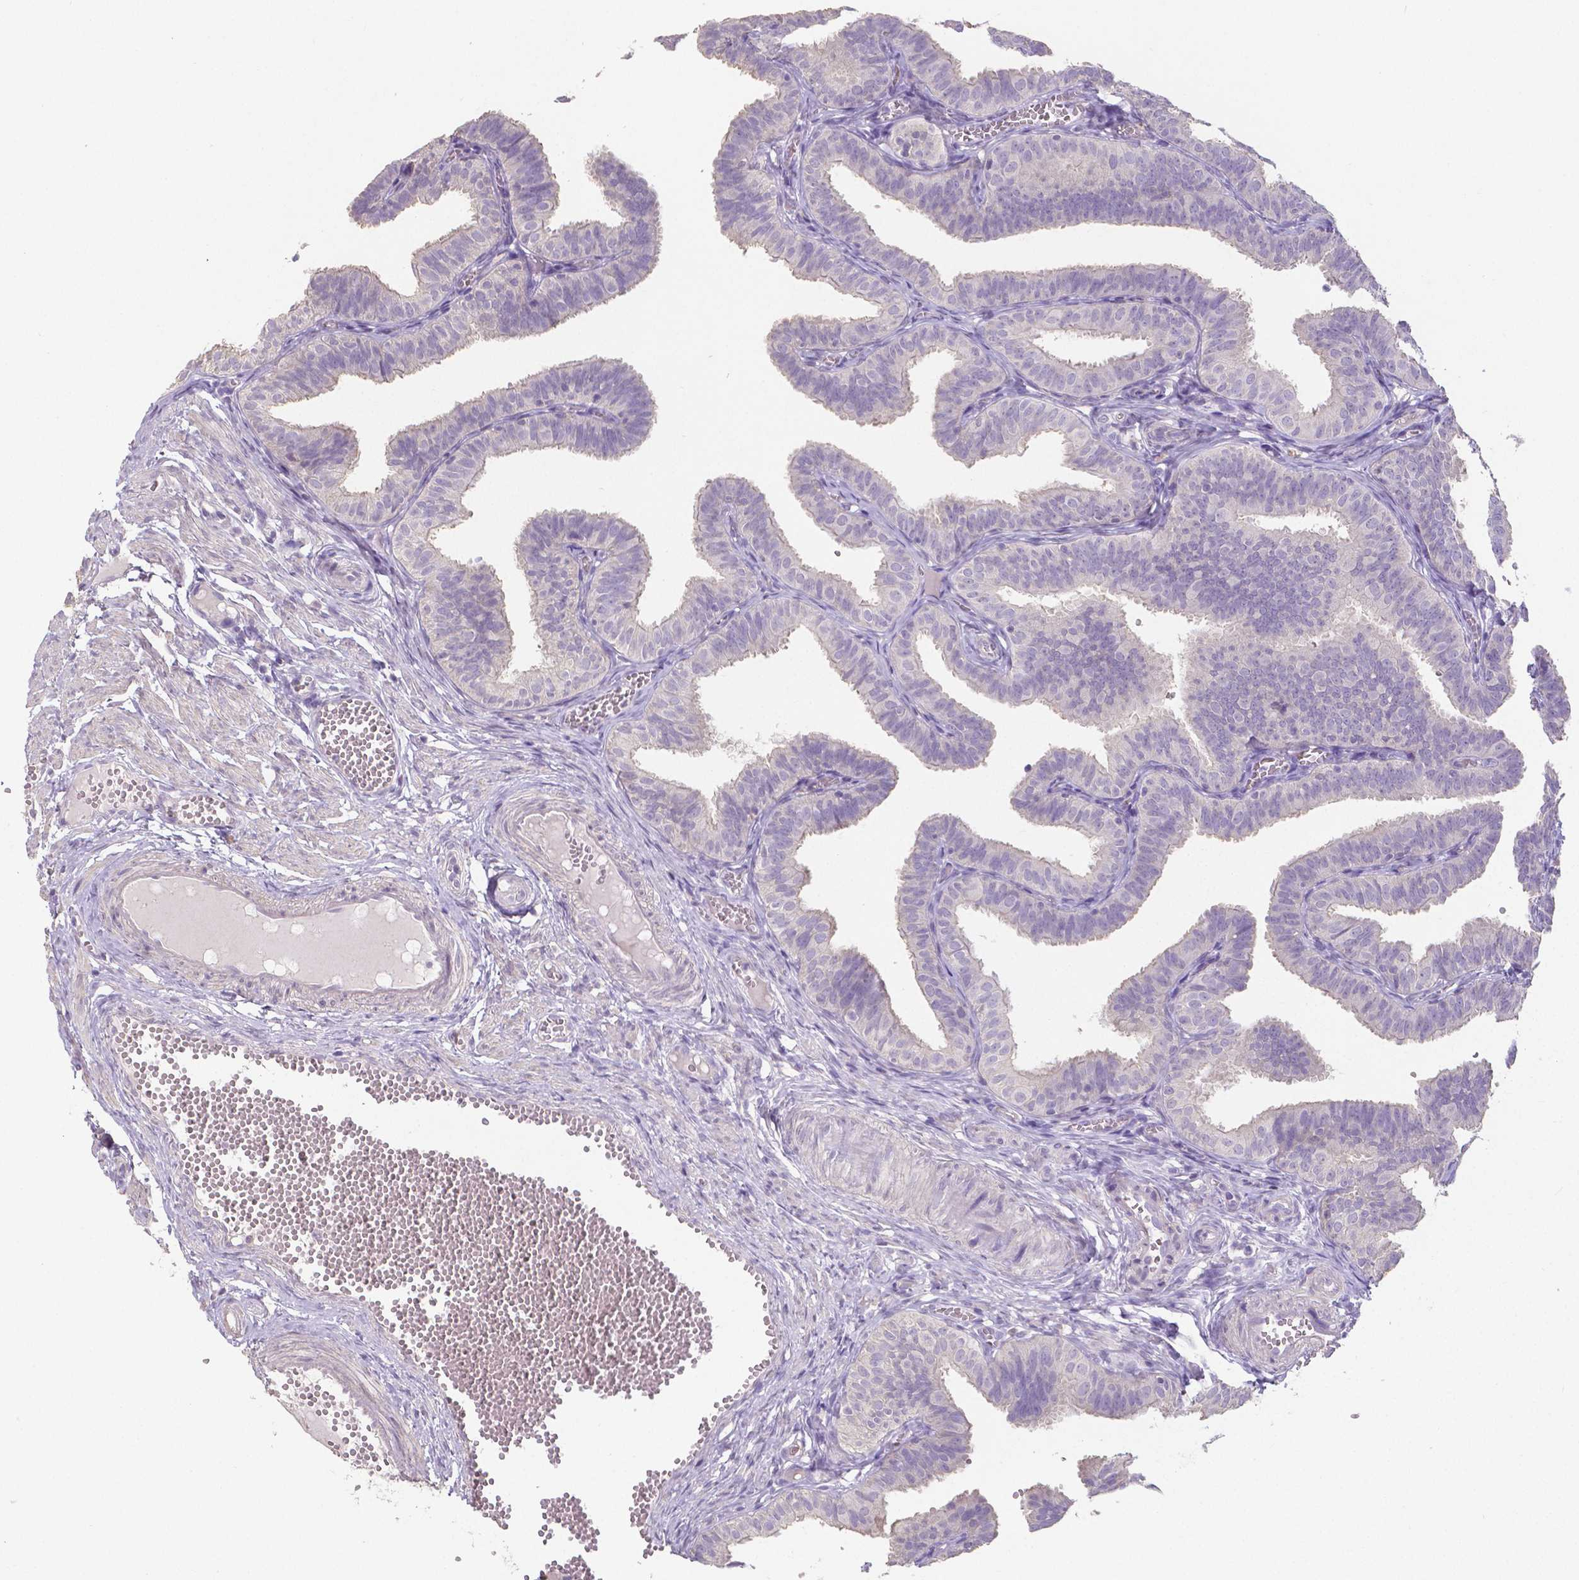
{"staining": {"intensity": "negative", "quantity": "none", "location": "none"}, "tissue": "fallopian tube", "cell_type": "Glandular cells", "image_type": "normal", "snomed": [{"axis": "morphology", "description": "Normal tissue, NOS"}, {"axis": "topography", "description": "Fallopian tube"}], "caption": "Human fallopian tube stained for a protein using immunohistochemistry (IHC) displays no expression in glandular cells.", "gene": "CRMP1", "patient": {"sex": "female", "age": 25}}